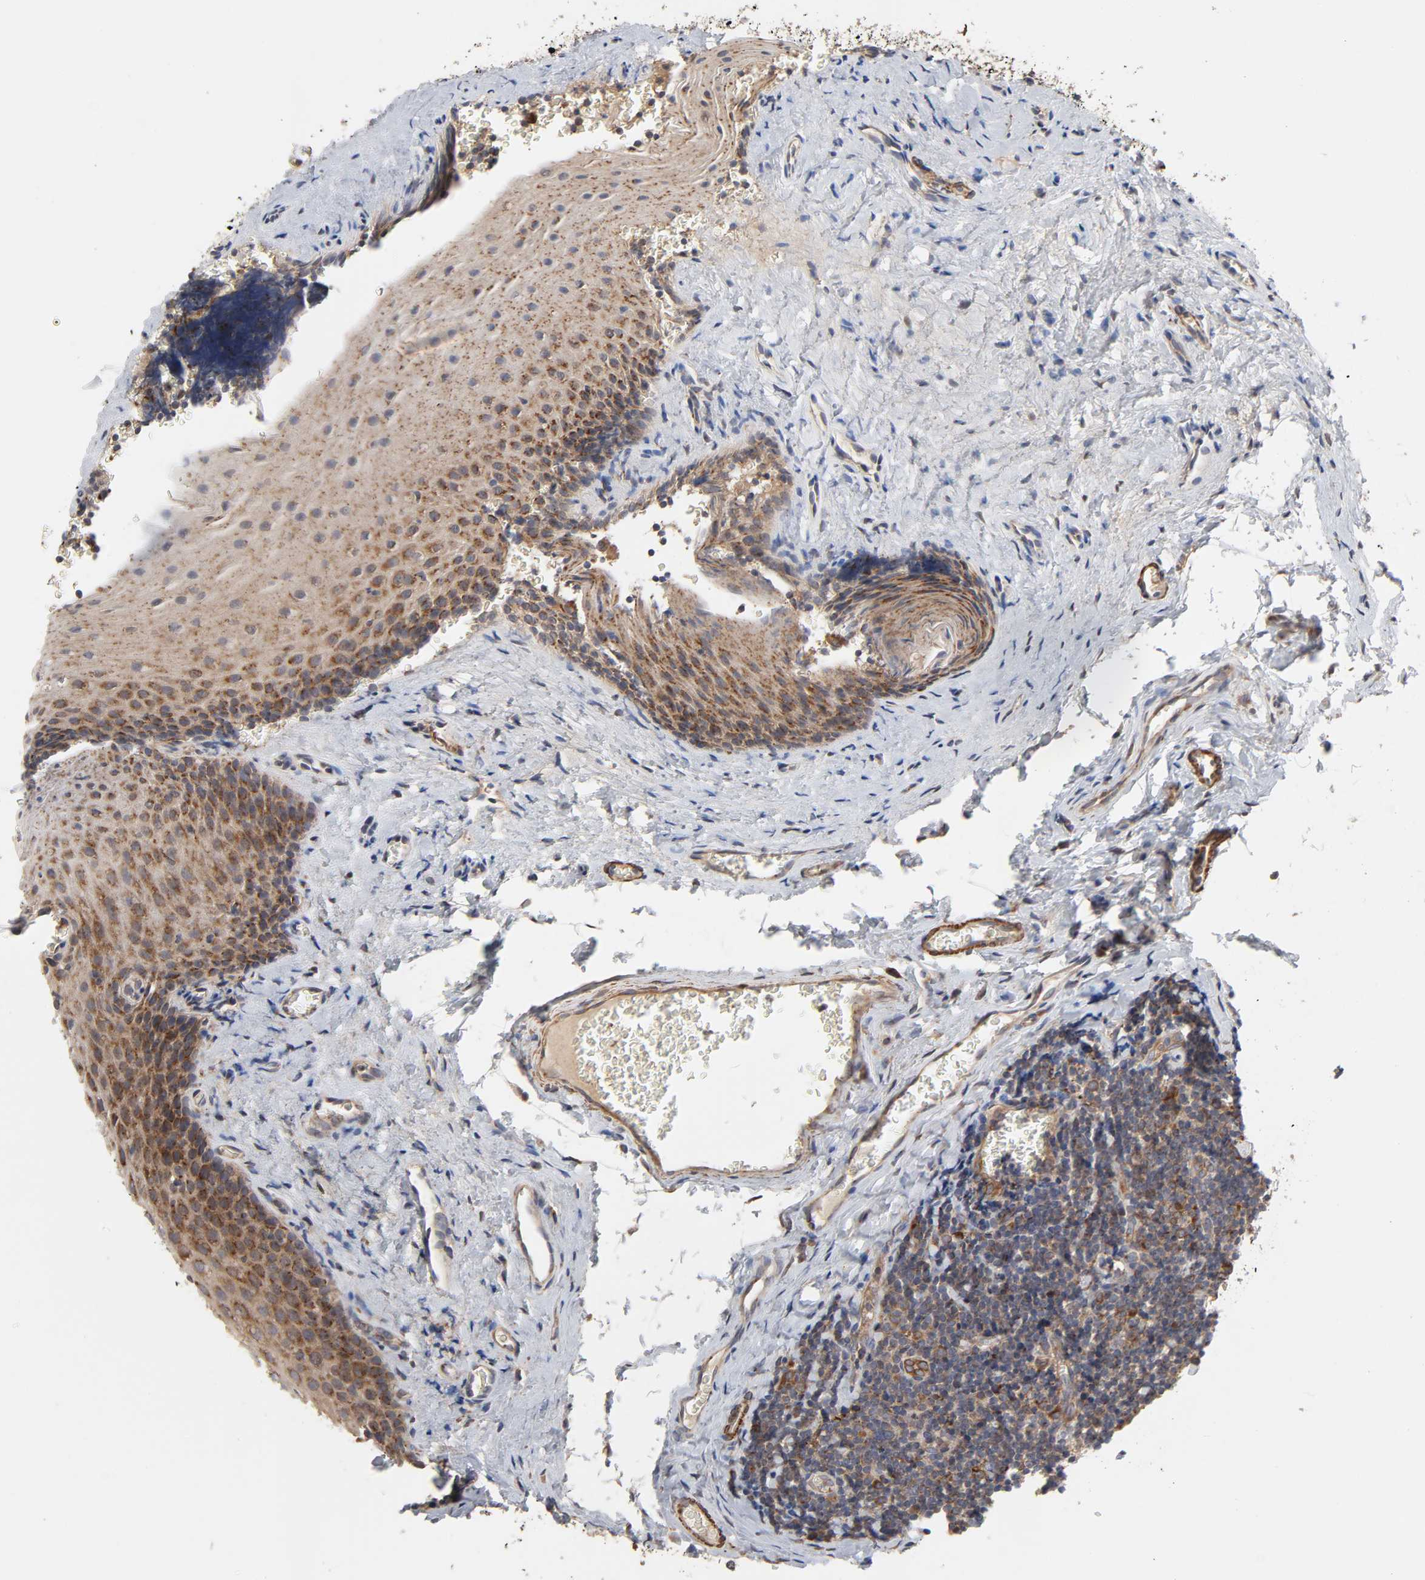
{"staining": {"intensity": "moderate", "quantity": ">75%", "location": "cytoplasmic/membranous"}, "tissue": "oral mucosa", "cell_type": "Squamous epithelial cells", "image_type": "normal", "snomed": [{"axis": "morphology", "description": "Normal tissue, NOS"}, {"axis": "topography", "description": "Oral tissue"}], "caption": "Immunohistochemistry (IHC) (DAB) staining of normal oral mucosa shows moderate cytoplasmic/membranous protein expression in approximately >75% of squamous epithelial cells.", "gene": "GNPTG", "patient": {"sex": "male", "age": 20}}